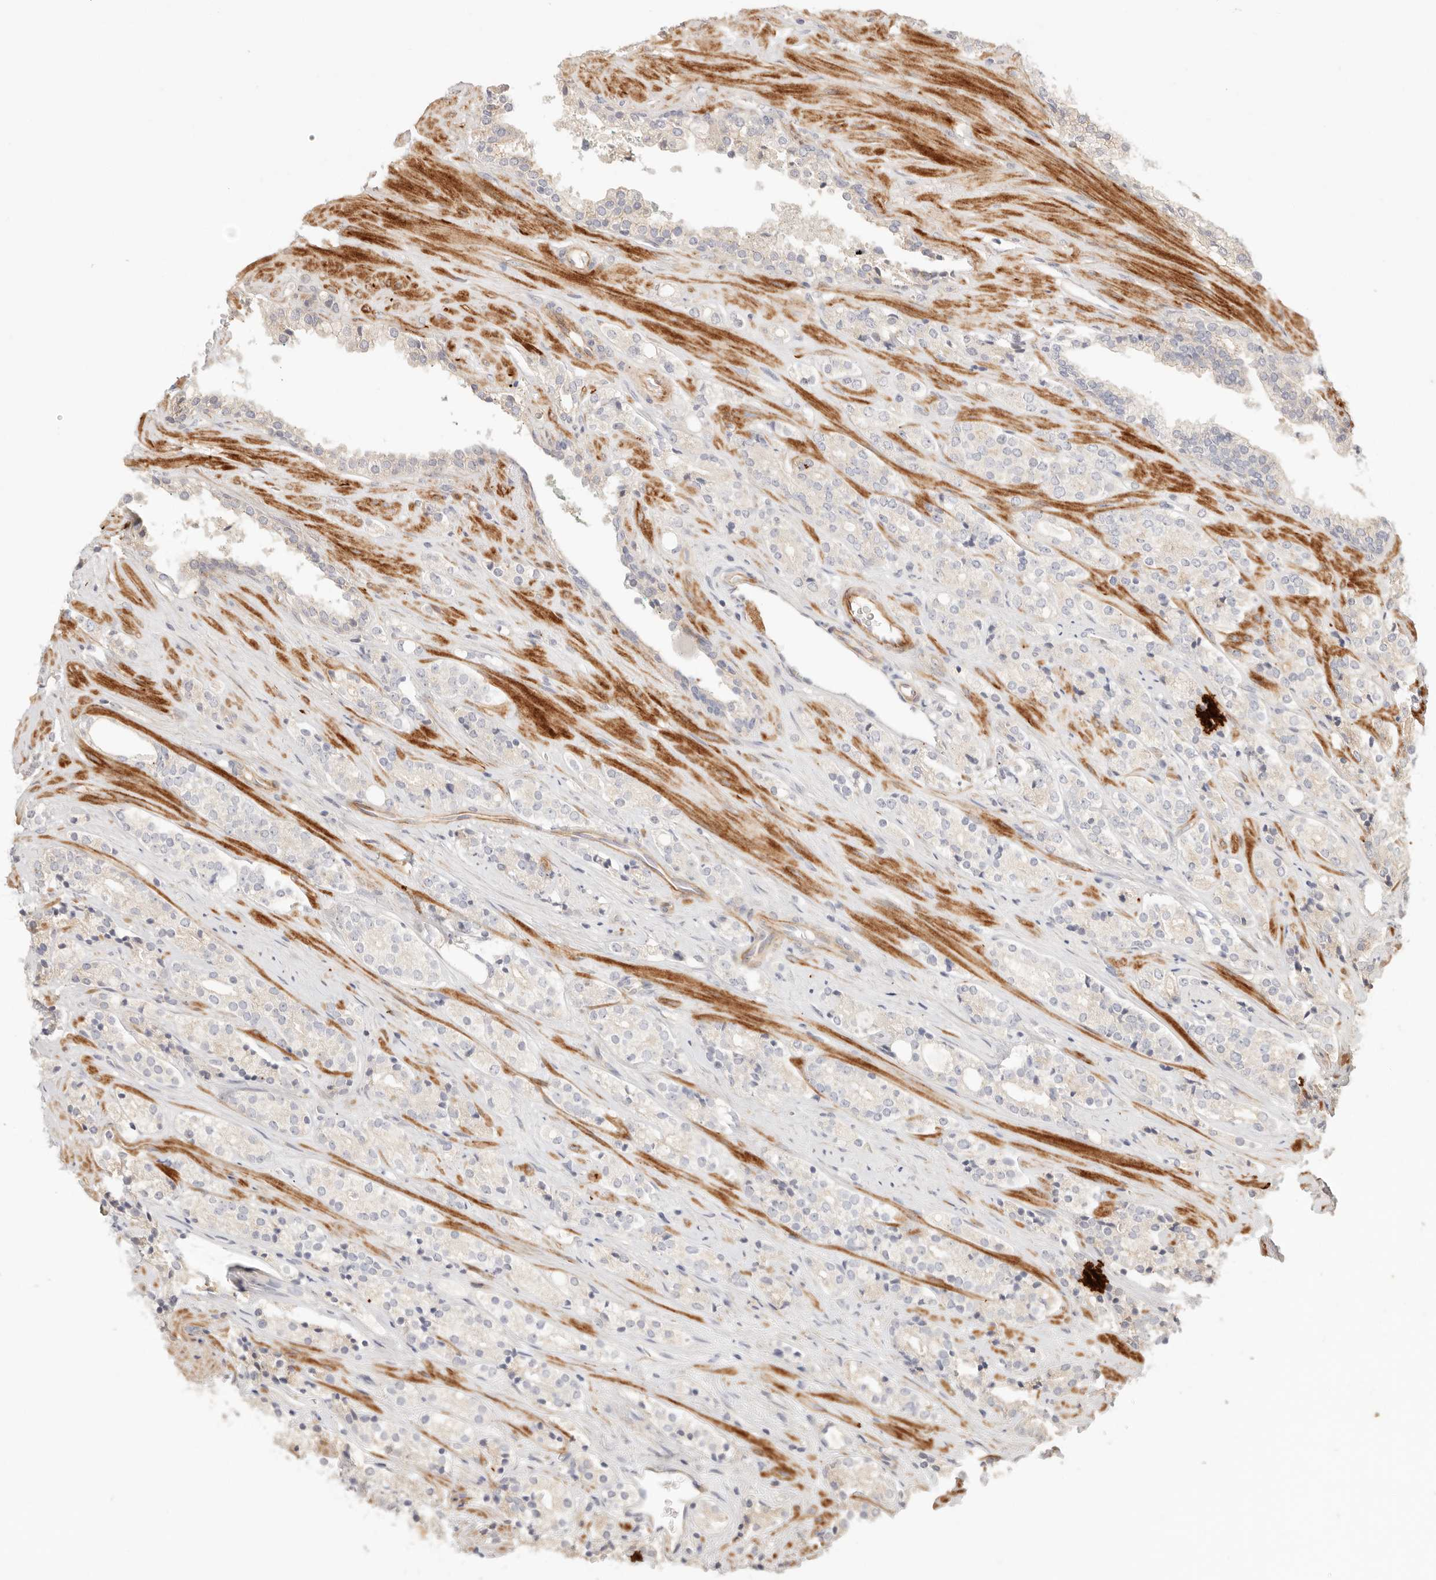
{"staining": {"intensity": "negative", "quantity": "none", "location": "none"}, "tissue": "prostate cancer", "cell_type": "Tumor cells", "image_type": "cancer", "snomed": [{"axis": "morphology", "description": "Adenocarcinoma, High grade"}, {"axis": "topography", "description": "Prostate"}], "caption": "Immunohistochemical staining of high-grade adenocarcinoma (prostate) shows no significant expression in tumor cells.", "gene": "IL1R2", "patient": {"sex": "male", "age": 71}}